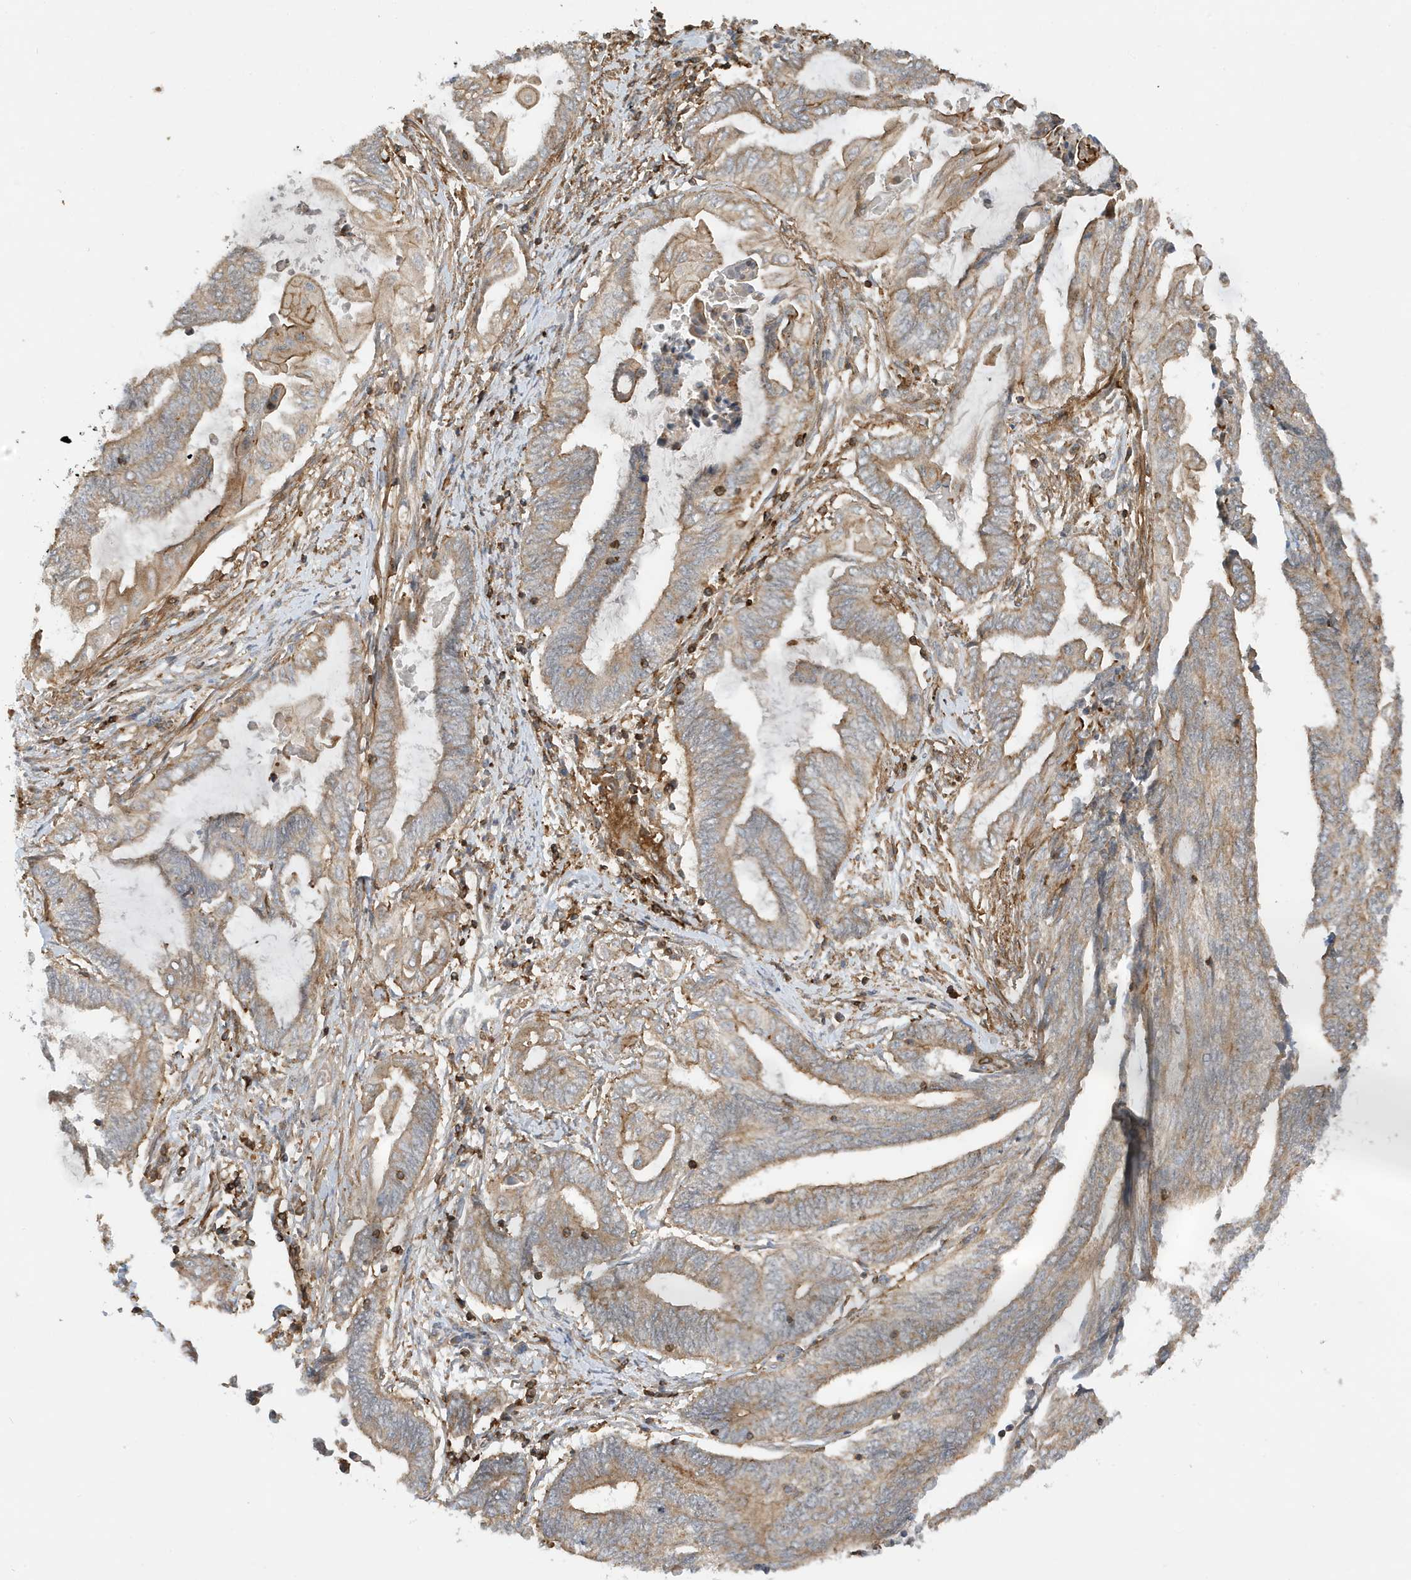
{"staining": {"intensity": "moderate", "quantity": ">75%", "location": "cytoplasmic/membranous"}, "tissue": "endometrial cancer", "cell_type": "Tumor cells", "image_type": "cancer", "snomed": [{"axis": "morphology", "description": "Adenocarcinoma, NOS"}, {"axis": "topography", "description": "Uterus"}, {"axis": "topography", "description": "Endometrium"}], "caption": "Human endometrial cancer (adenocarcinoma) stained with a brown dye reveals moderate cytoplasmic/membranous positive staining in about >75% of tumor cells.", "gene": "TATDN3", "patient": {"sex": "female", "age": 70}}